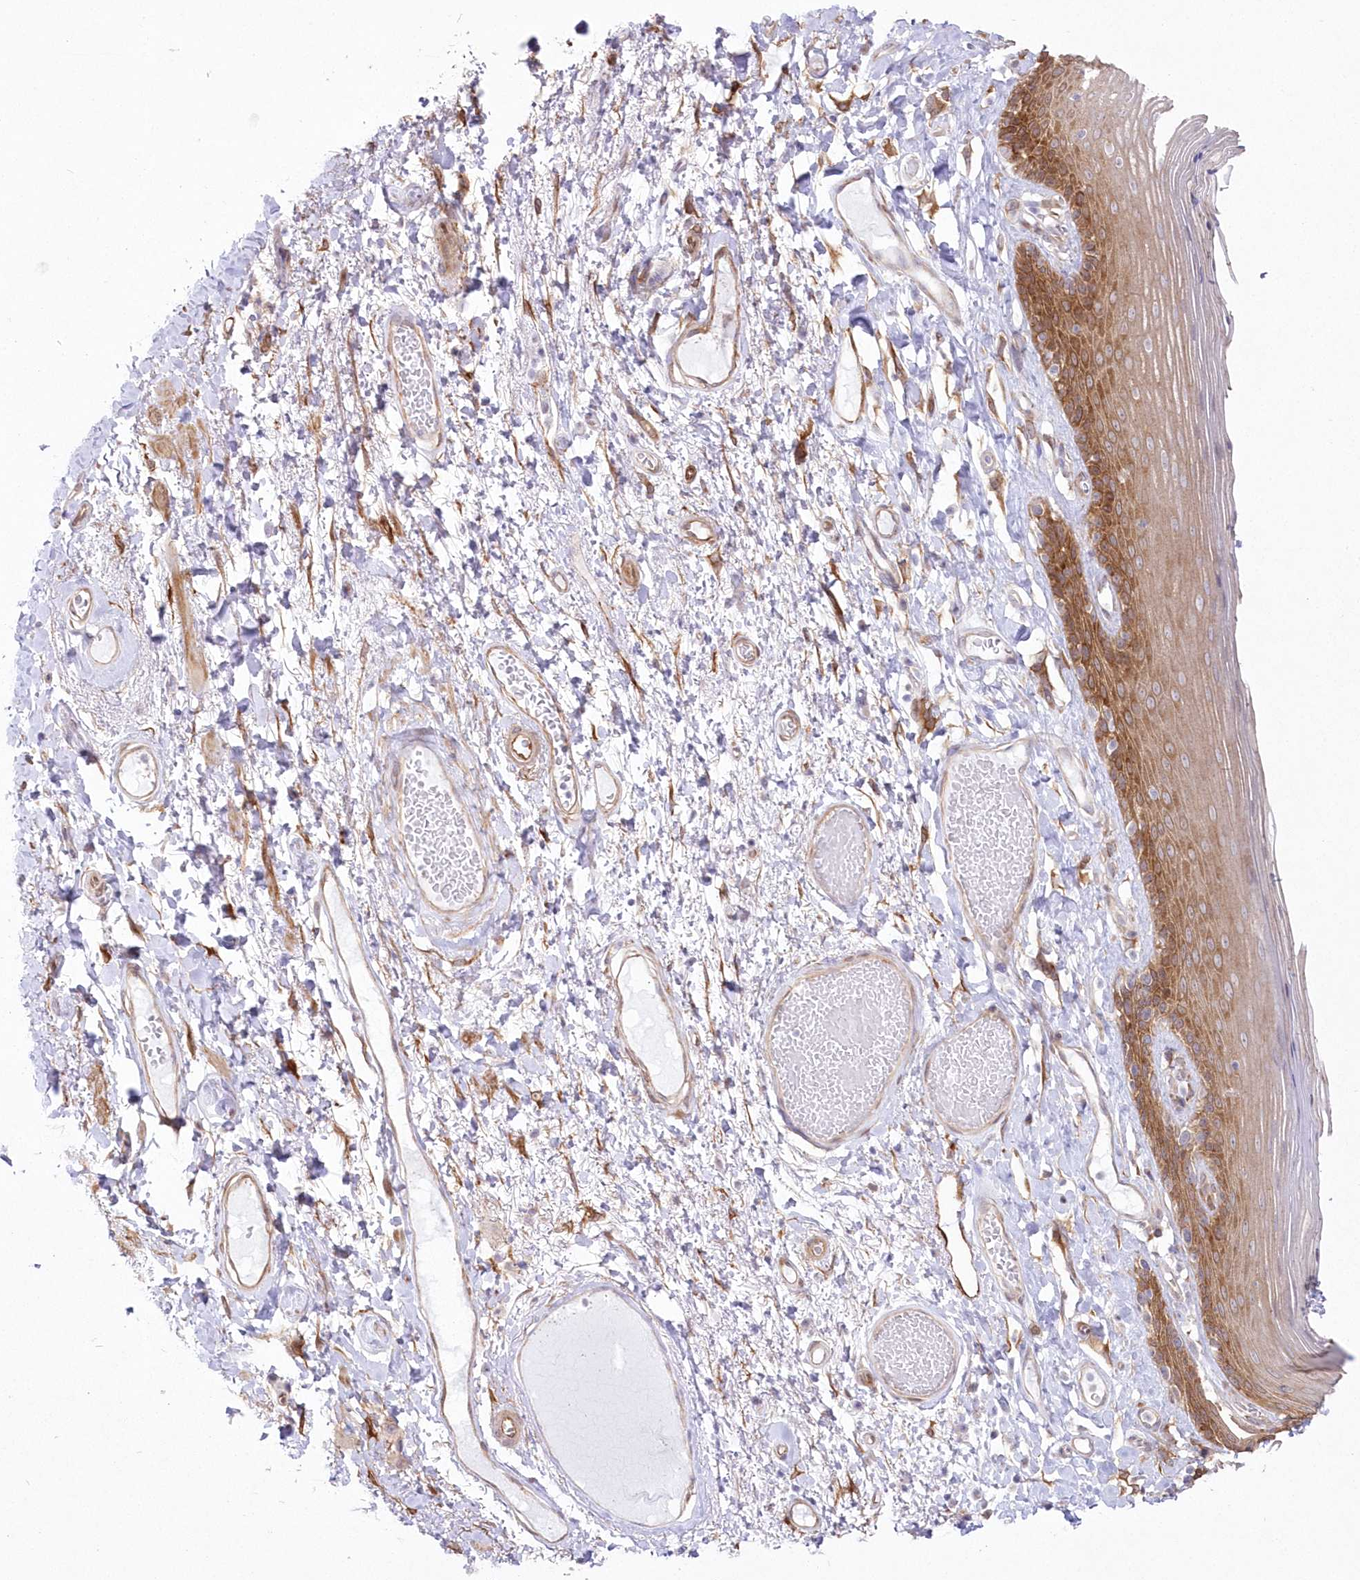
{"staining": {"intensity": "moderate", "quantity": ">75%", "location": "cytoplasmic/membranous"}, "tissue": "skin", "cell_type": "Epidermal cells", "image_type": "normal", "snomed": [{"axis": "morphology", "description": "Normal tissue, NOS"}, {"axis": "topography", "description": "Anal"}], "caption": "Immunohistochemistry micrograph of normal skin stained for a protein (brown), which exhibits medium levels of moderate cytoplasmic/membranous positivity in approximately >75% of epidermal cells.", "gene": "SH3PXD2B", "patient": {"sex": "male", "age": 69}}